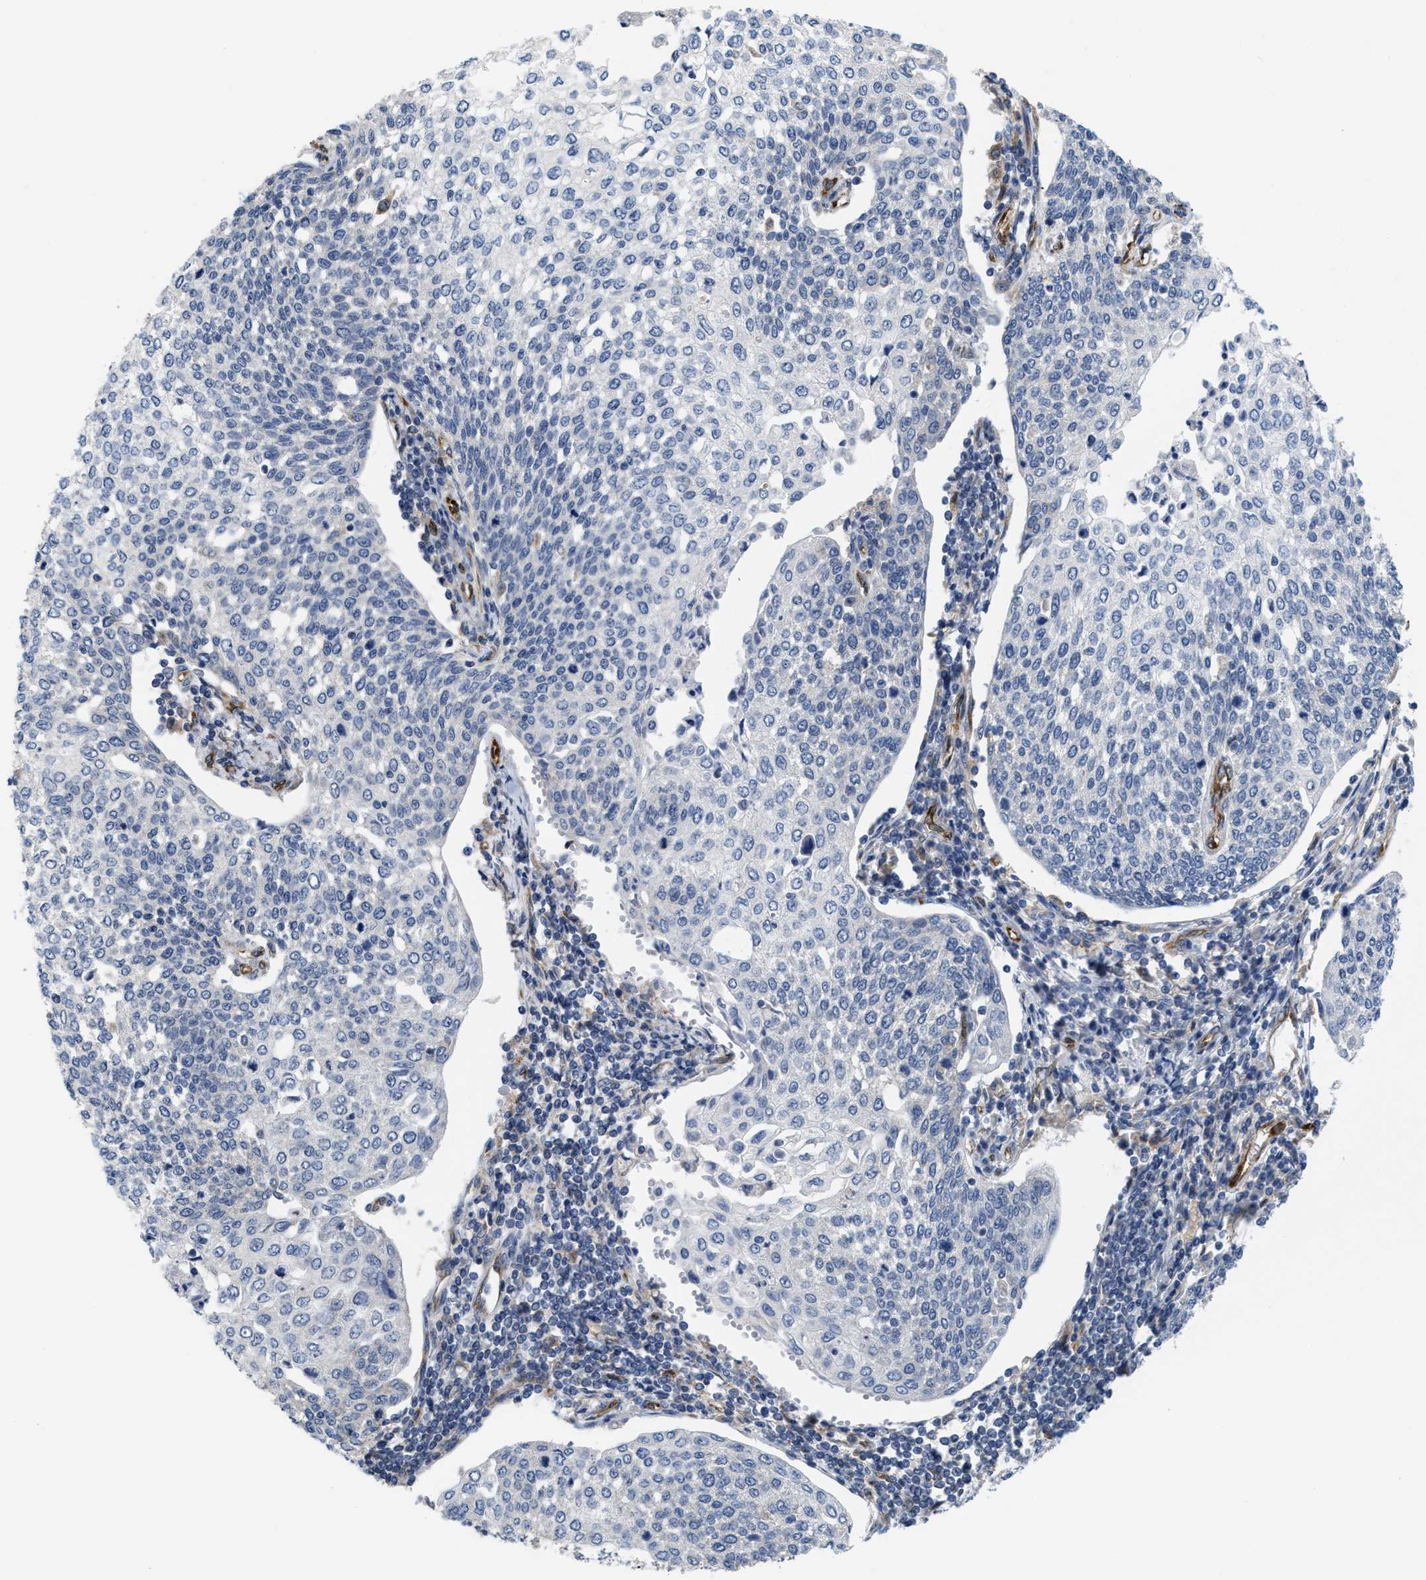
{"staining": {"intensity": "negative", "quantity": "none", "location": "none"}, "tissue": "cervical cancer", "cell_type": "Tumor cells", "image_type": "cancer", "snomed": [{"axis": "morphology", "description": "Squamous cell carcinoma, NOS"}, {"axis": "topography", "description": "Cervix"}], "caption": "The micrograph demonstrates no staining of tumor cells in cervical squamous cell carcinoma.", "gene": "EOGT", "patient": {"sex": "female", "age": 34}}